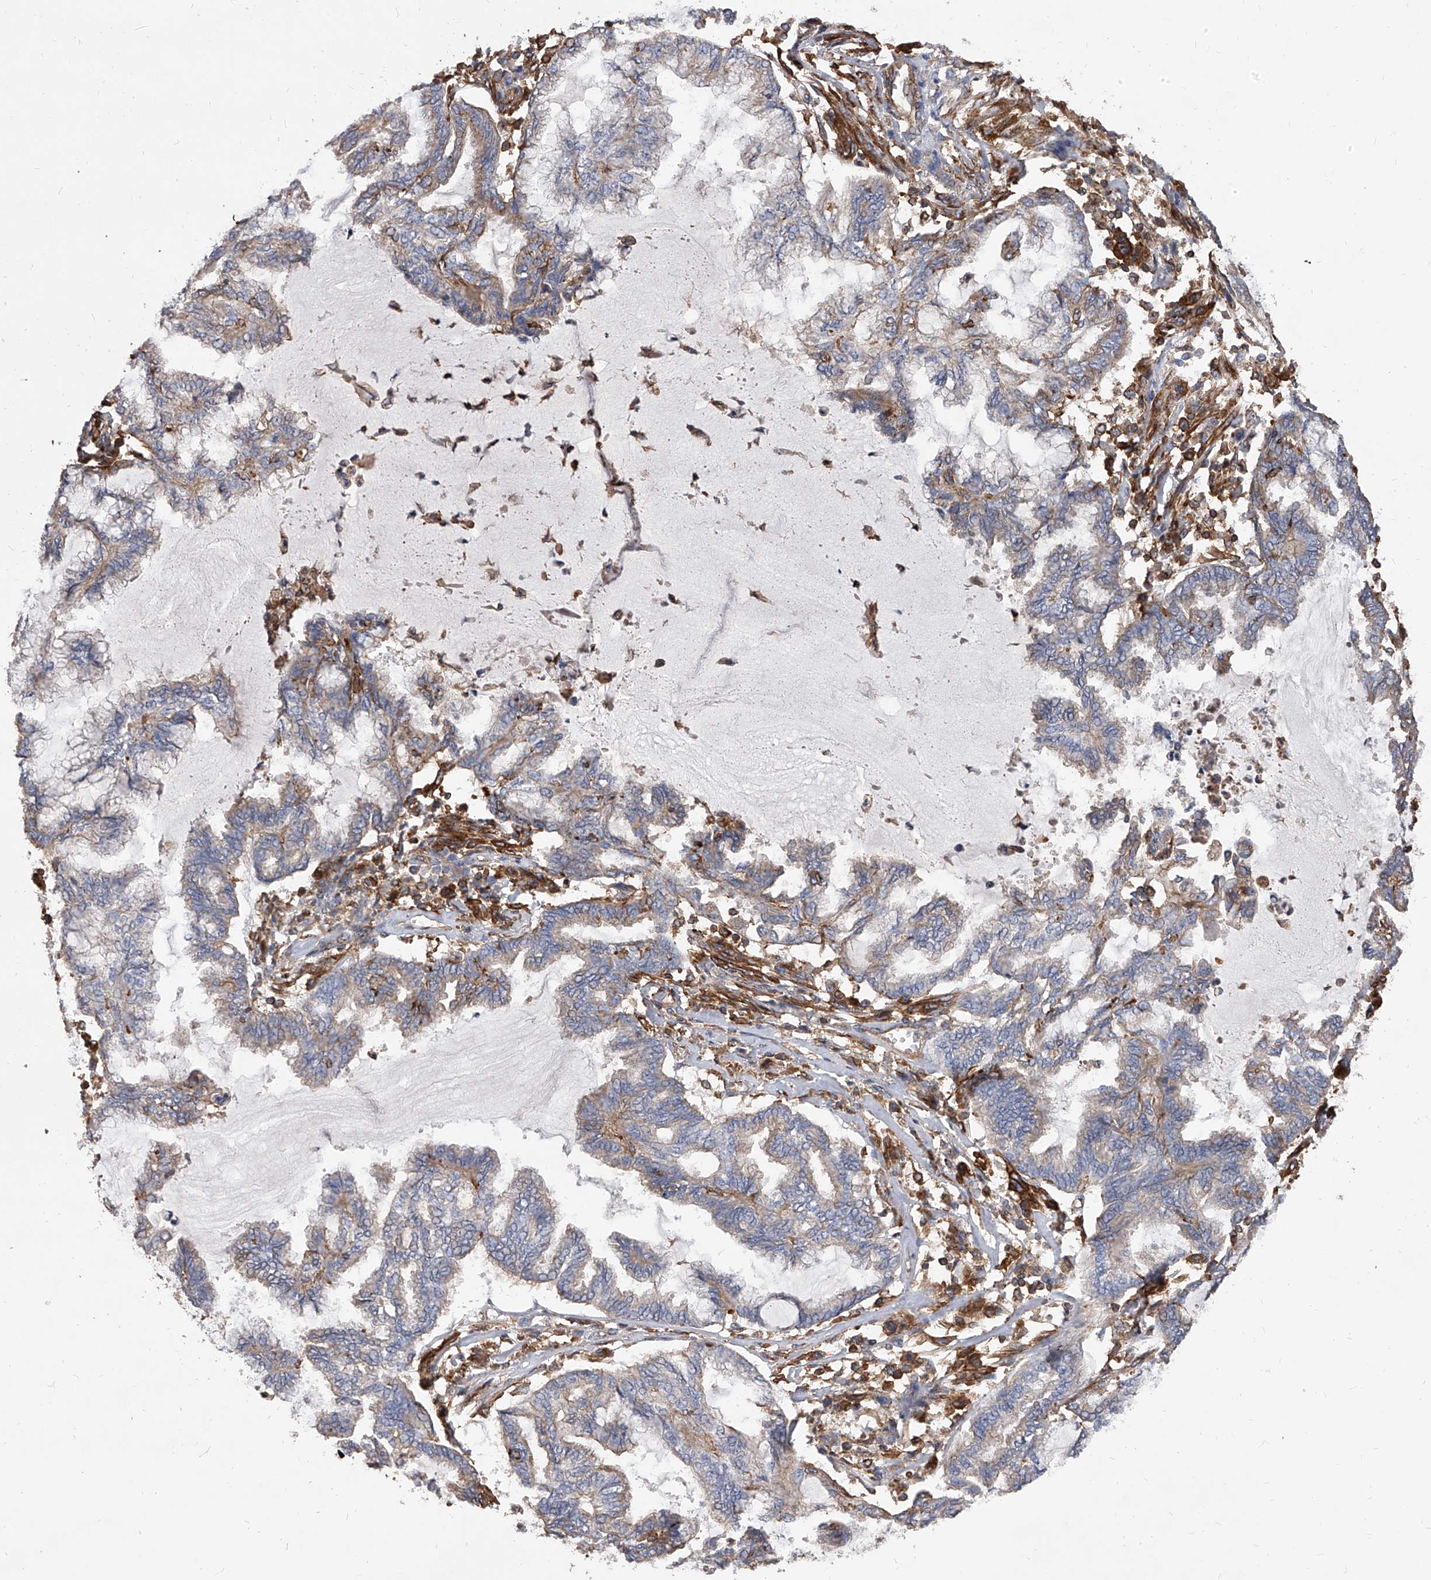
{"staining": {"intensity": "weak", "quantity": "<25%", "location": "cytoplasmic/membranous"}, "tissue": "endometrial cancer", "cell_type": "Tumor cells", "image_type": "cancer", "snomed": [{"axis": "morphology", "description": "Adenocarcinoma, NOS"}, {"axis": "topography", "description": "Endometrium"}], "caption": "Tumor cells are negative for protein expression in human endometrial cancer.", "gene": "PISD", "patient": {"sex": "female", "age": 86}}